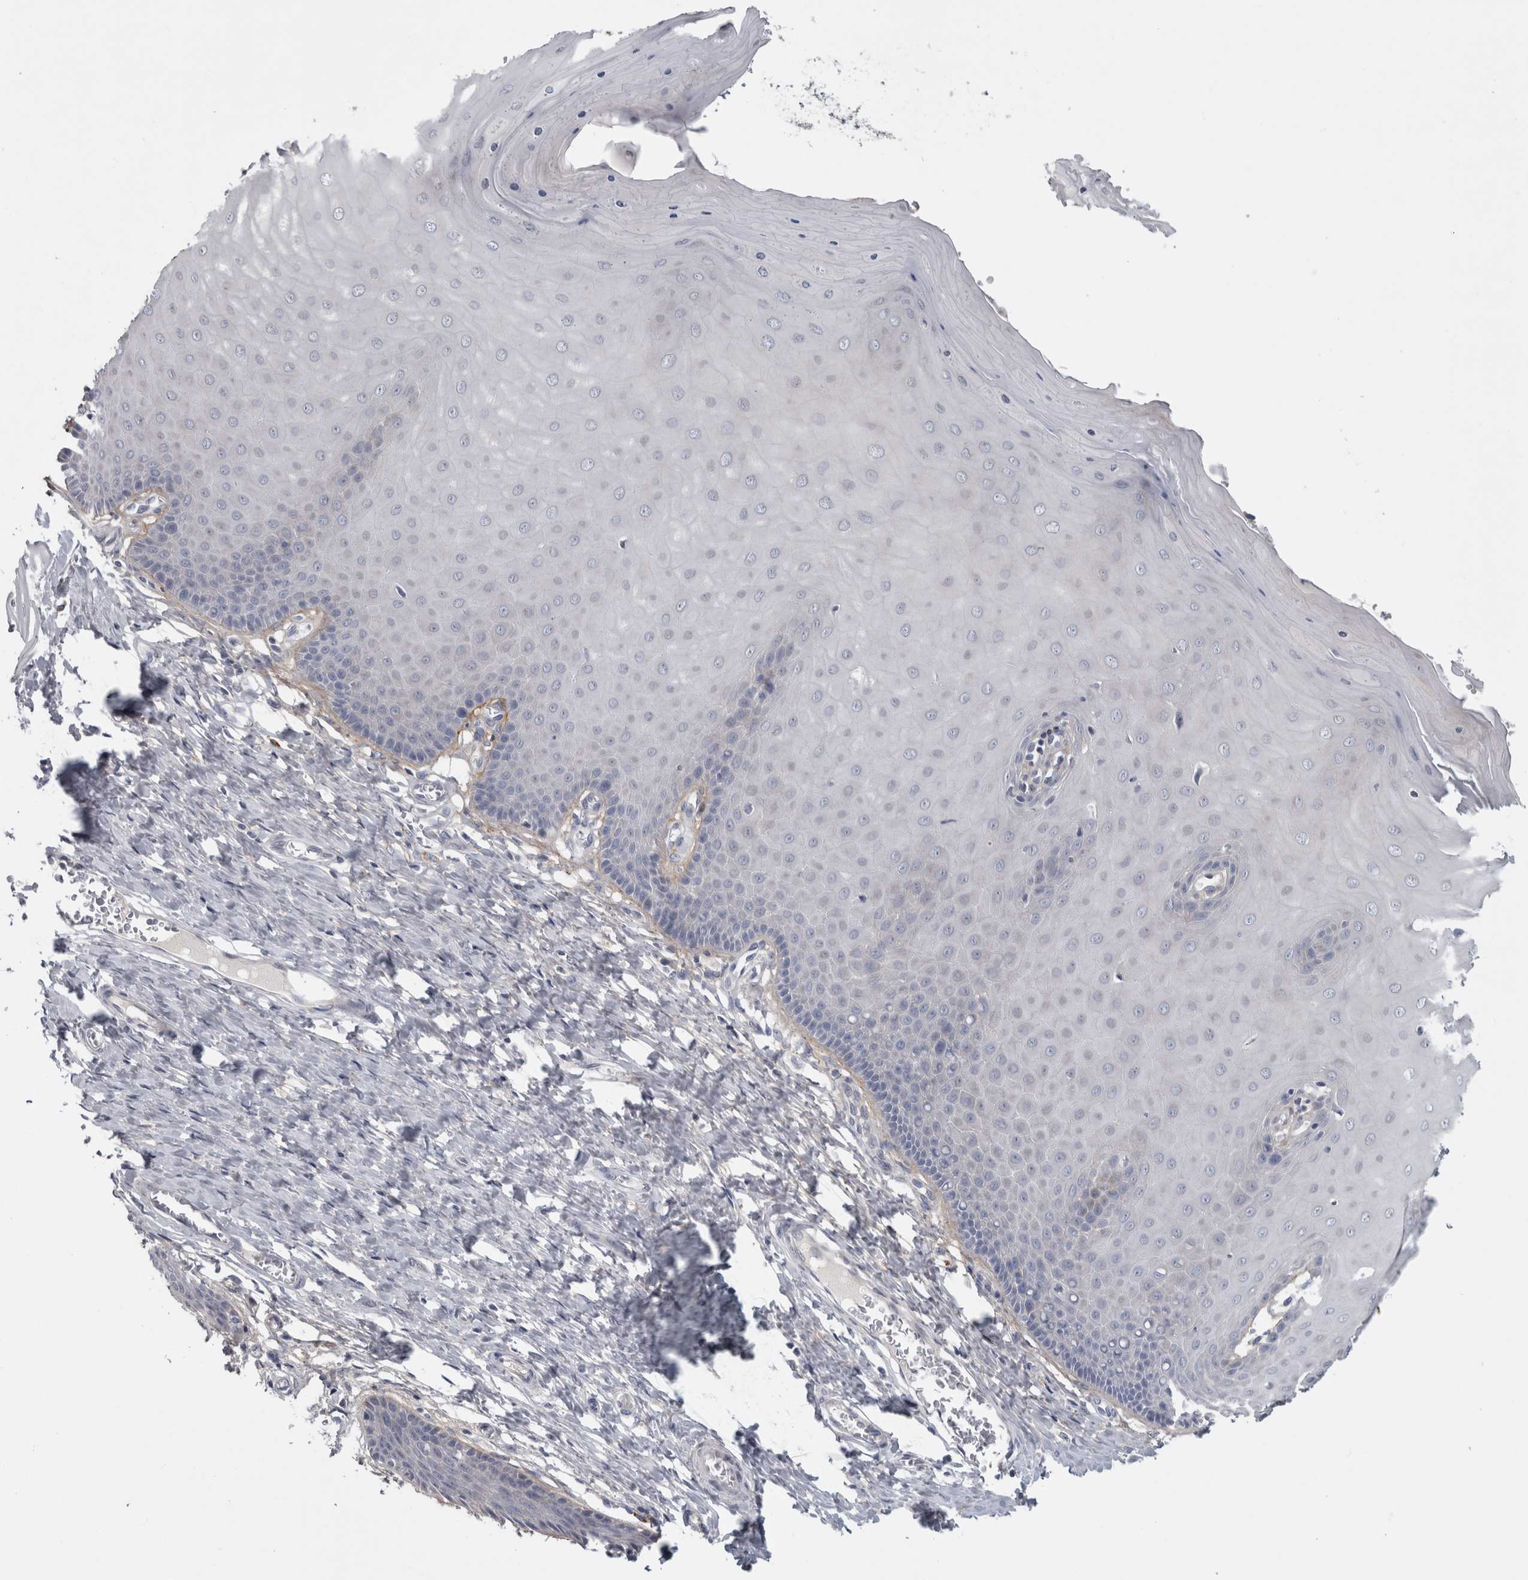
{"staining": {"intensity": "negative", "quantity": "none", "location": "none"}, "tissue": "cervix", "cell_type": "Squamous epithelial cells", "image_type": "normal", "snomed": [{"axis": "morphology", "description": "Normal tissue, NOS"}, {"axis": "topography", "description": "Cervix"}], "caption": "High magnification brightfield microscopy of normal cervix stained with DAB (brown) and counterstained with hematoxylin (blue): squamous epithelial cells show no significant staining. (Stains: DAB immunohistochemistry (IHC) with hematoxylin counter stain, Microscopy: brightfield microscopy at high magnification).", "gene": "ATXN2", "patient": {"sex": "female", "age": 55}}